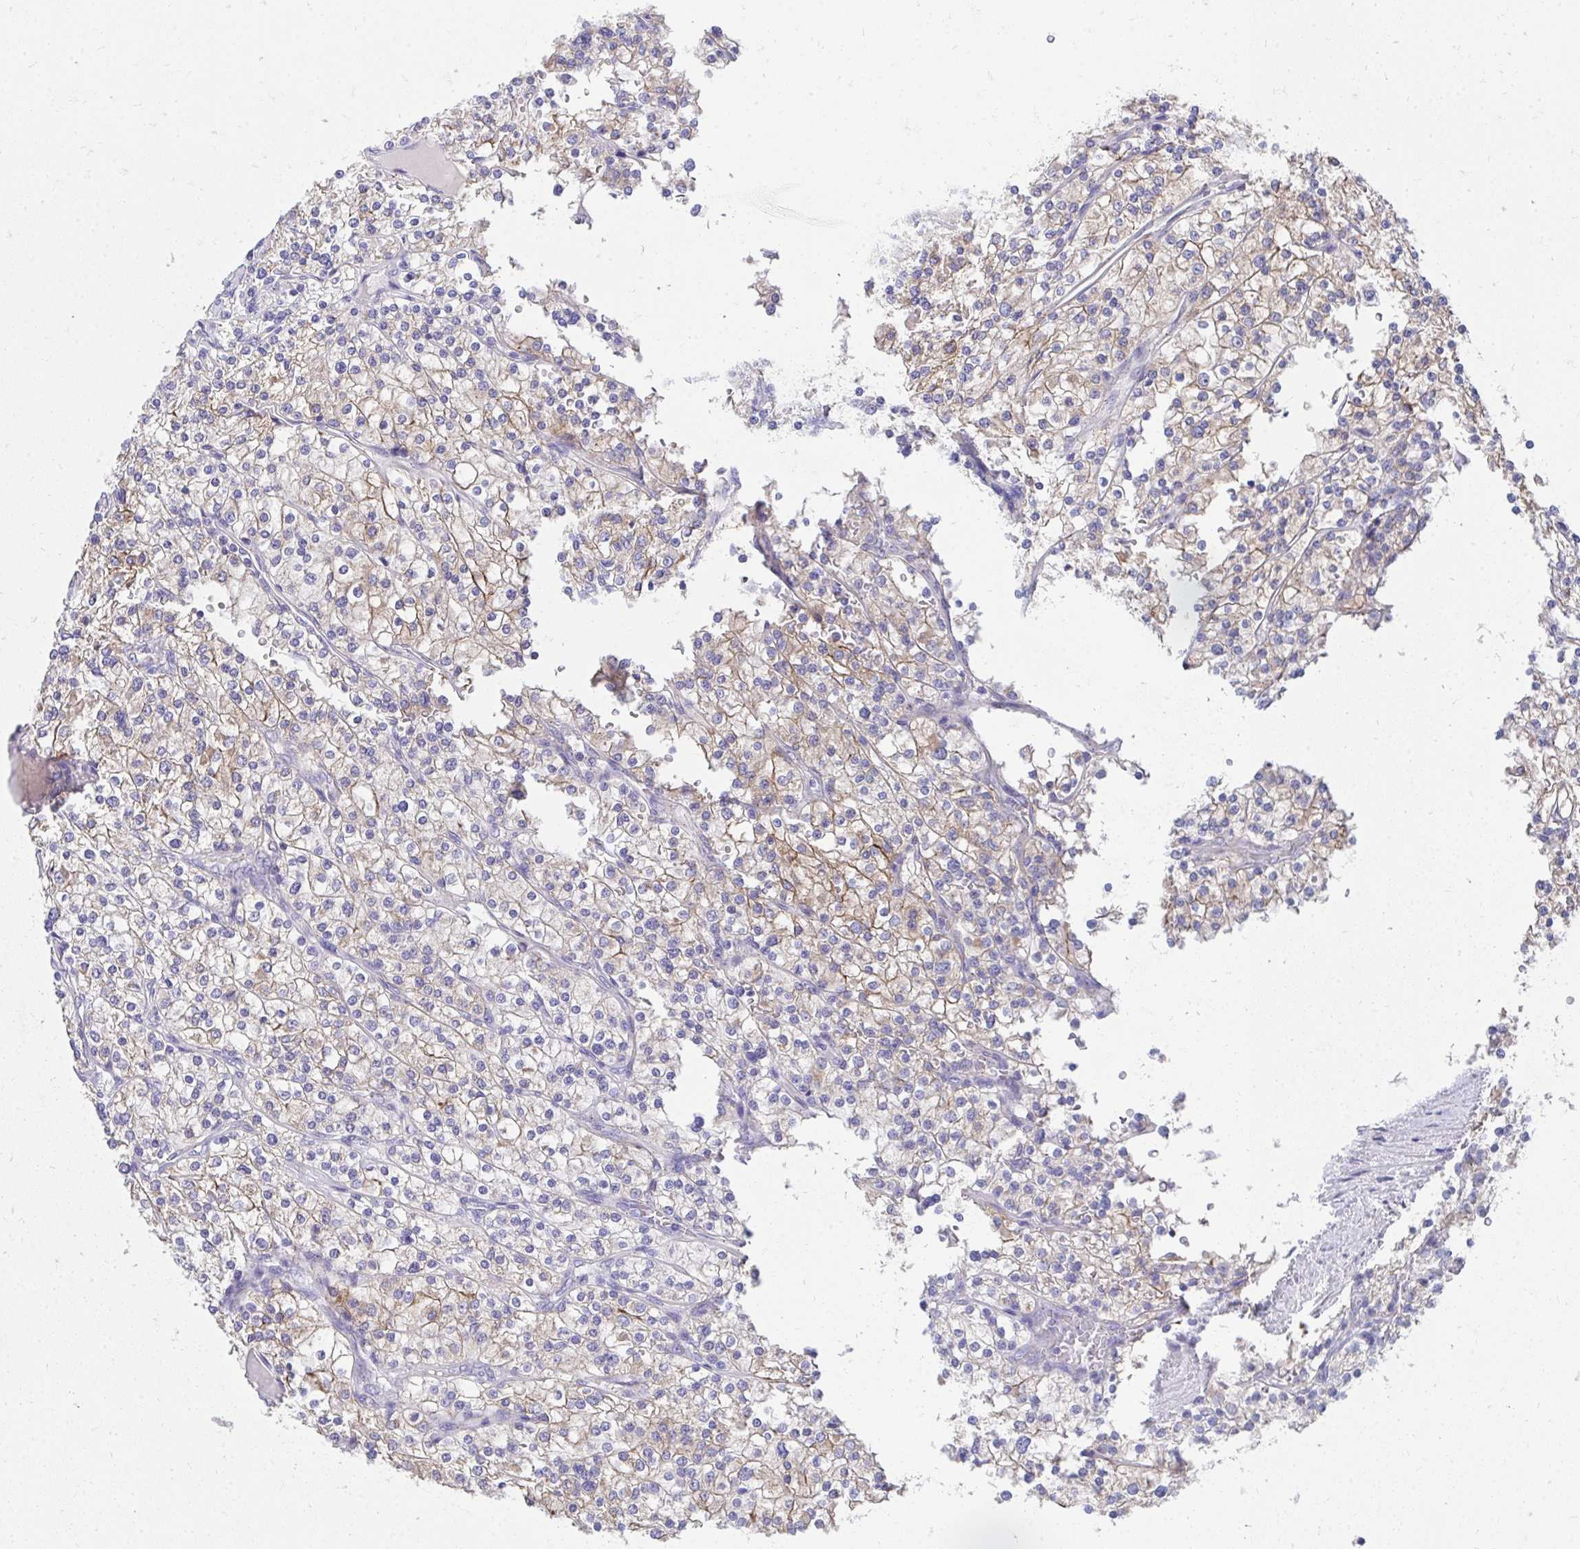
{"staining": {"intensity": "weak", "quantity": ">75%", "location": "cytoplasmic/membranous"}, "tissue": "renal cancer", "cell_type": "Tumor cells", "image_type": "cancer", "snomed": [{"axis": "morphology", "description": "Adenocarcinoma, NOS"}, {"axis": "topography", "description": "Kidney"}], "caption": "Immunohistochemical staining of human renal cancer demonstrates weak cytoplasmic/membranous protein staining in about >75% of tumor cells.", "gene": "TMPRSS2", "patient": {"sex": "male", "age": 80}}